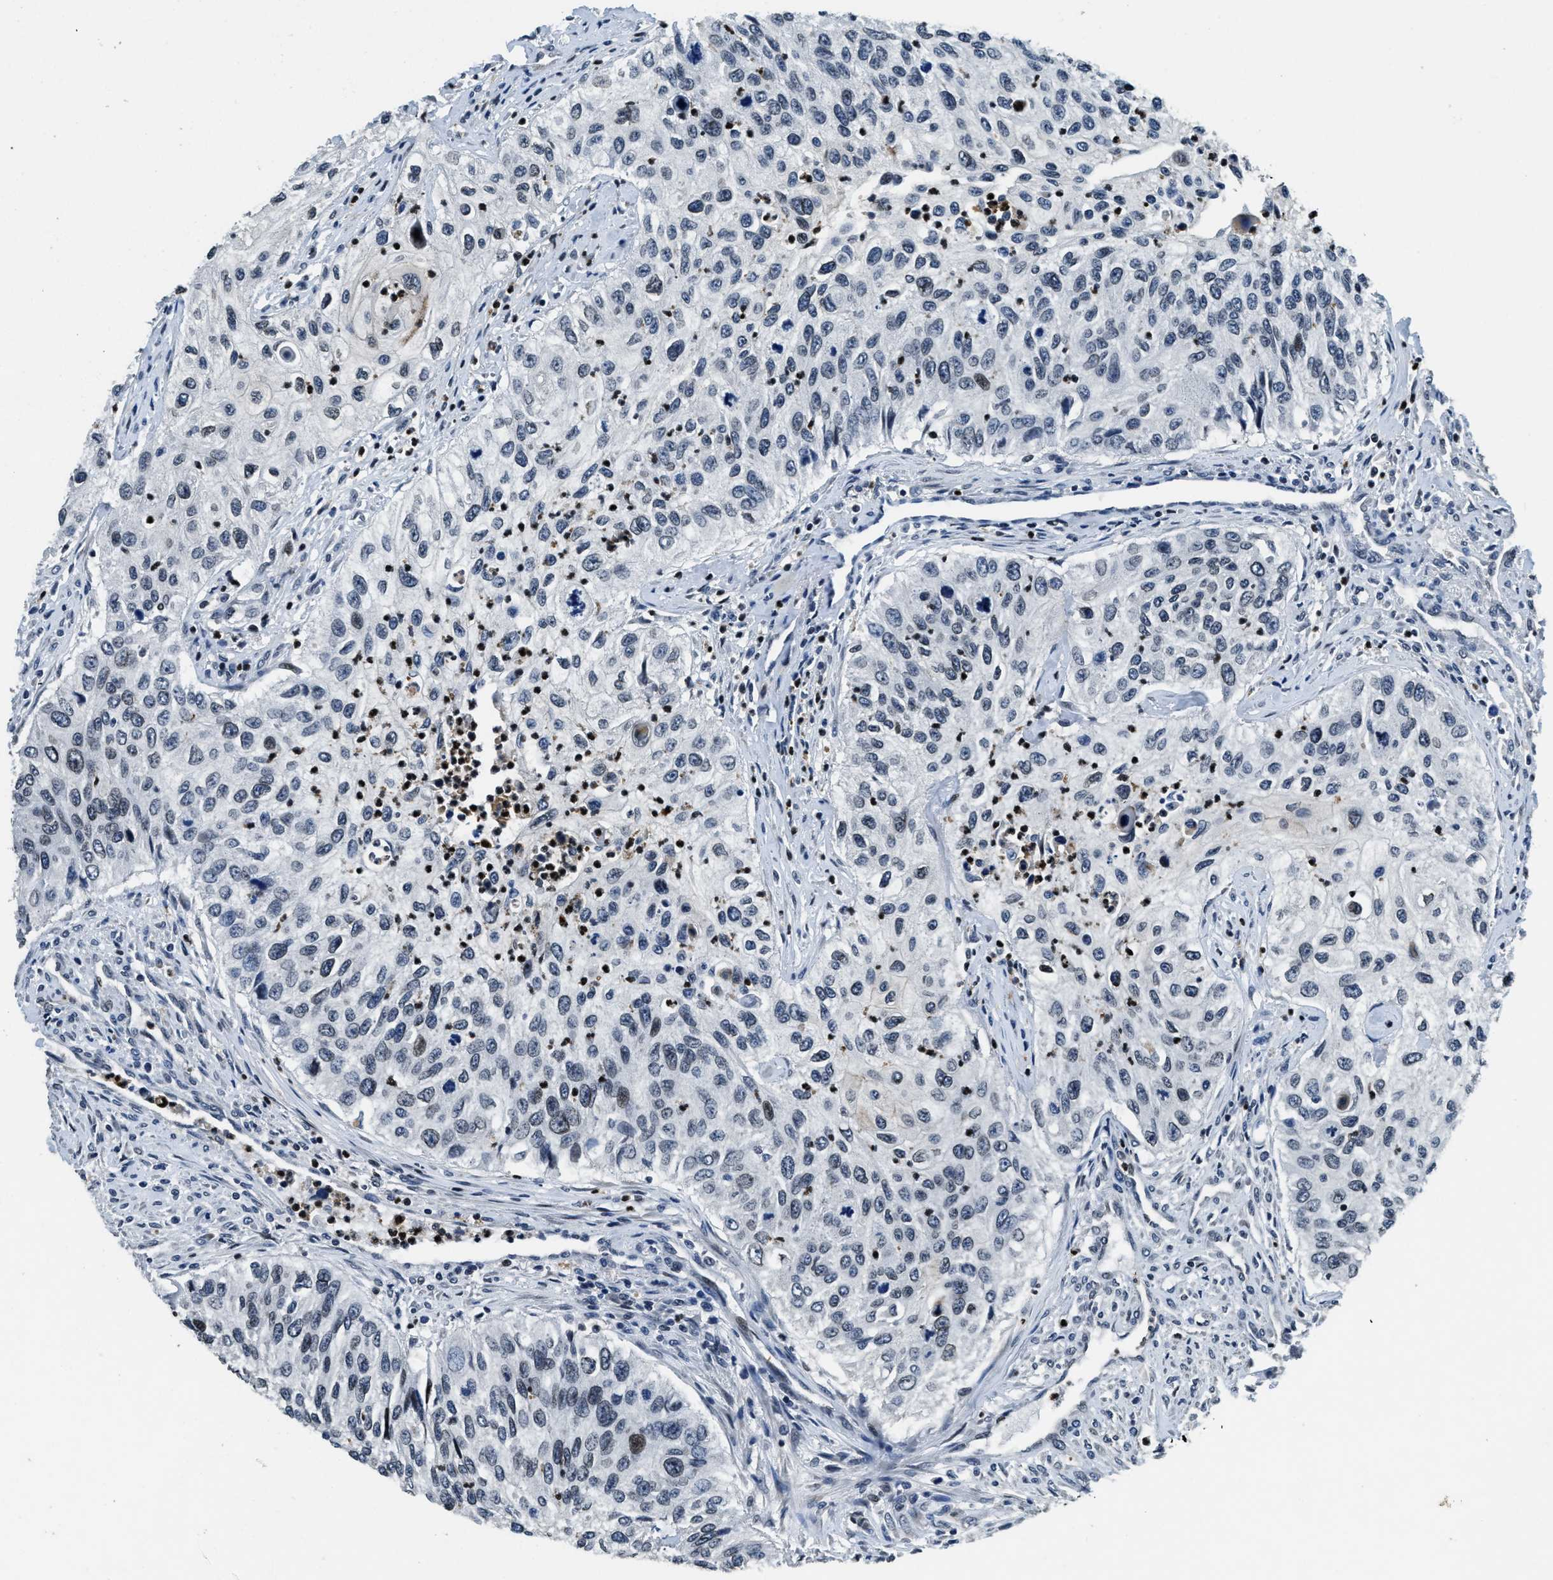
{"staining": {"intensity": "weak", "quantity": "<25%", "location": "nuclear"}, "tissue": "urothelial cancer", "cell_type": "Tumor cells", "image_type": "cancer", "snomed": [{"axis": "morphology", "description": "Urothelial carcinoma, High grade"}, {"axis": "topography", "description": "Urinary bladder"}], "caption": "The histopathology image demonstrates no significant staining in tumor cells of urothelial carcinoma (high-grade). (Immunohistochemistry, brightfield microscopy, high magnification).", "gene": "ZC3HC1", "patient": {"sex": "female", "age": 60}}